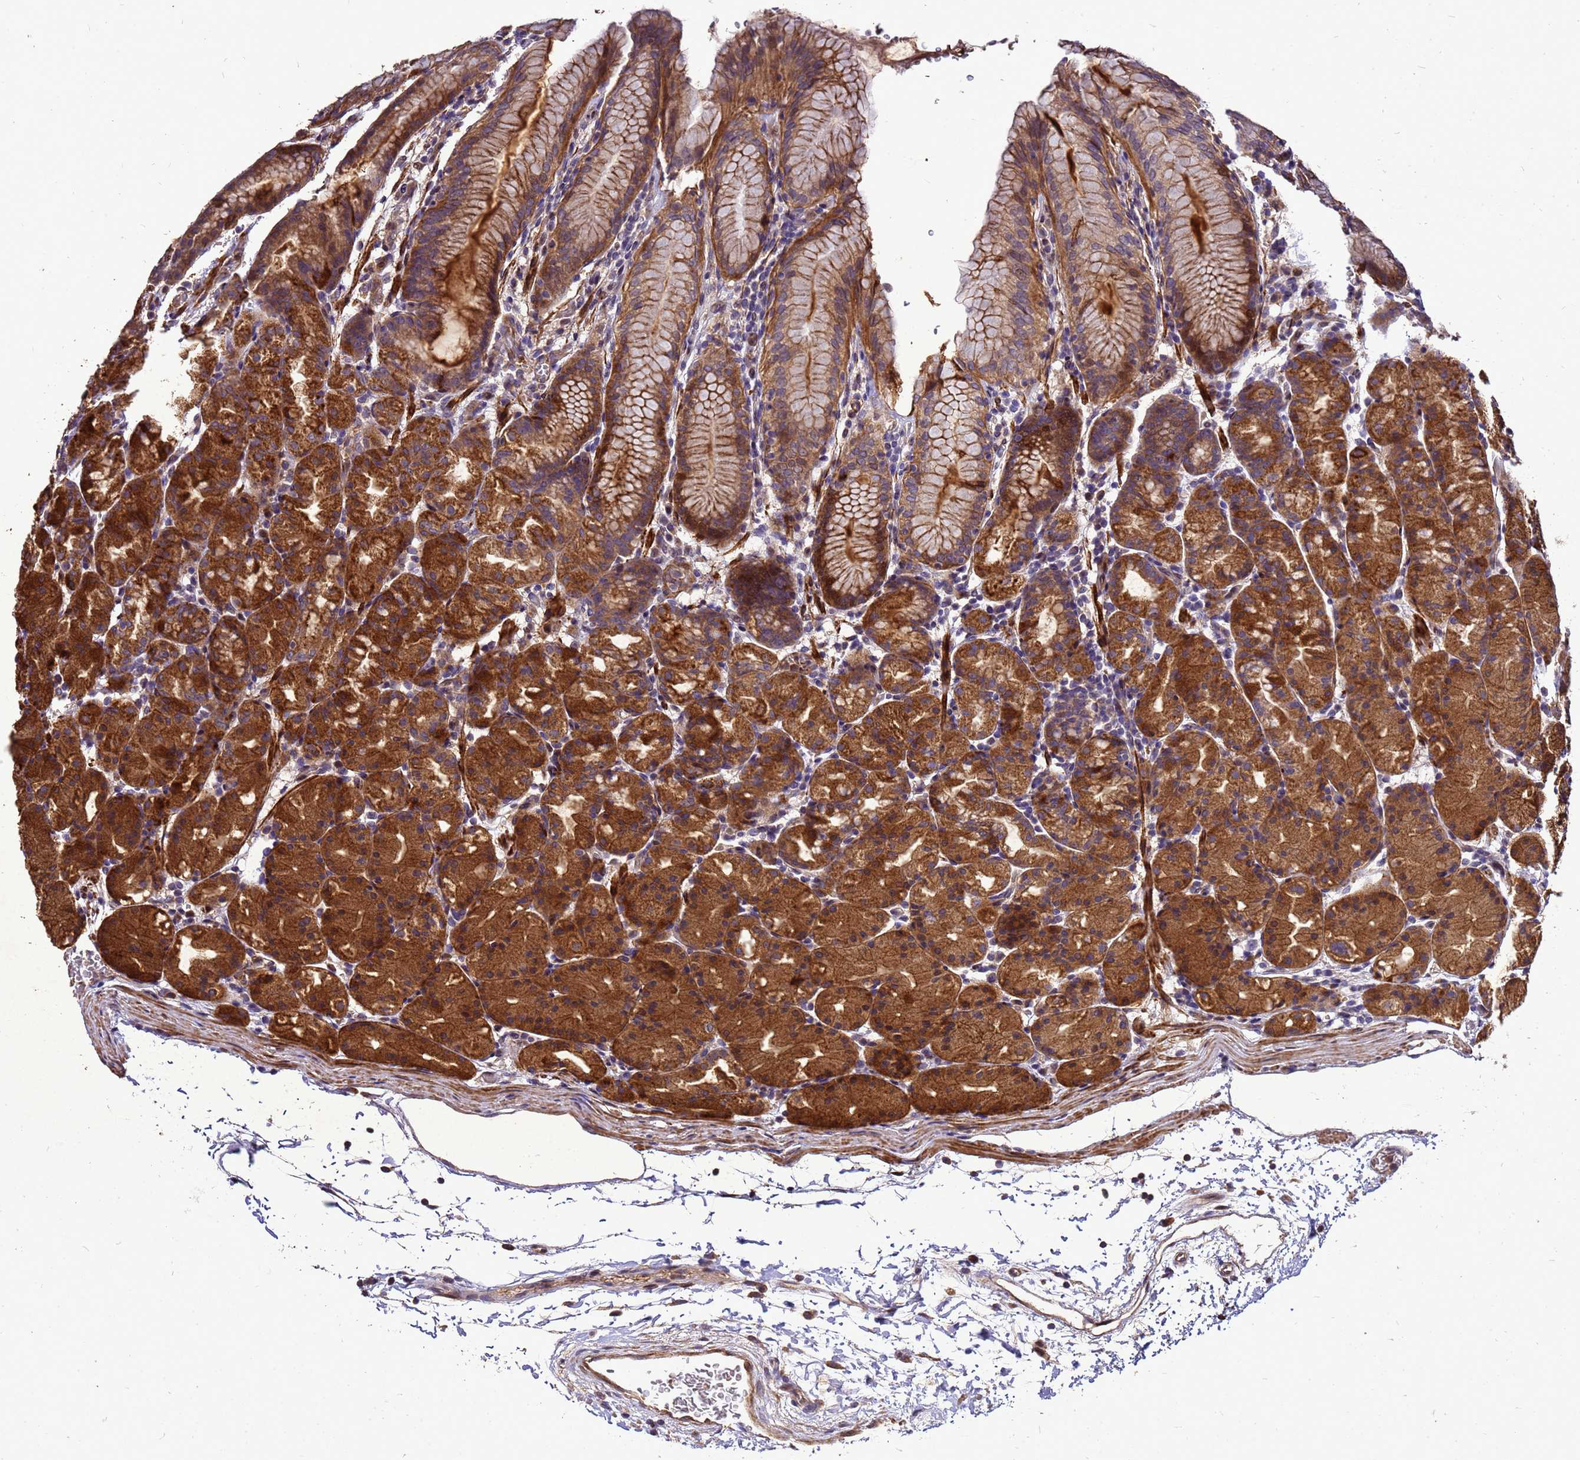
{"staining": {"intensity": "strong", "quantity": ">75%", "location": "cytoplasmic/membranous"}, "tissue": "stomach", "cell_type": "Glandular cells", "image_type": "normal", "snomed": [{"axis": "morphology", "description": "Normal tissue, NOS"}, {"axis": "topography", "description": "Stomach, upper"}], "caption": "Normal stomach exhibits strong cytoplasmic/membranous staining in about >75% of glandular cells.", "gene": "RSPRY1", "patient": {"sex": "male", "age": 48}}